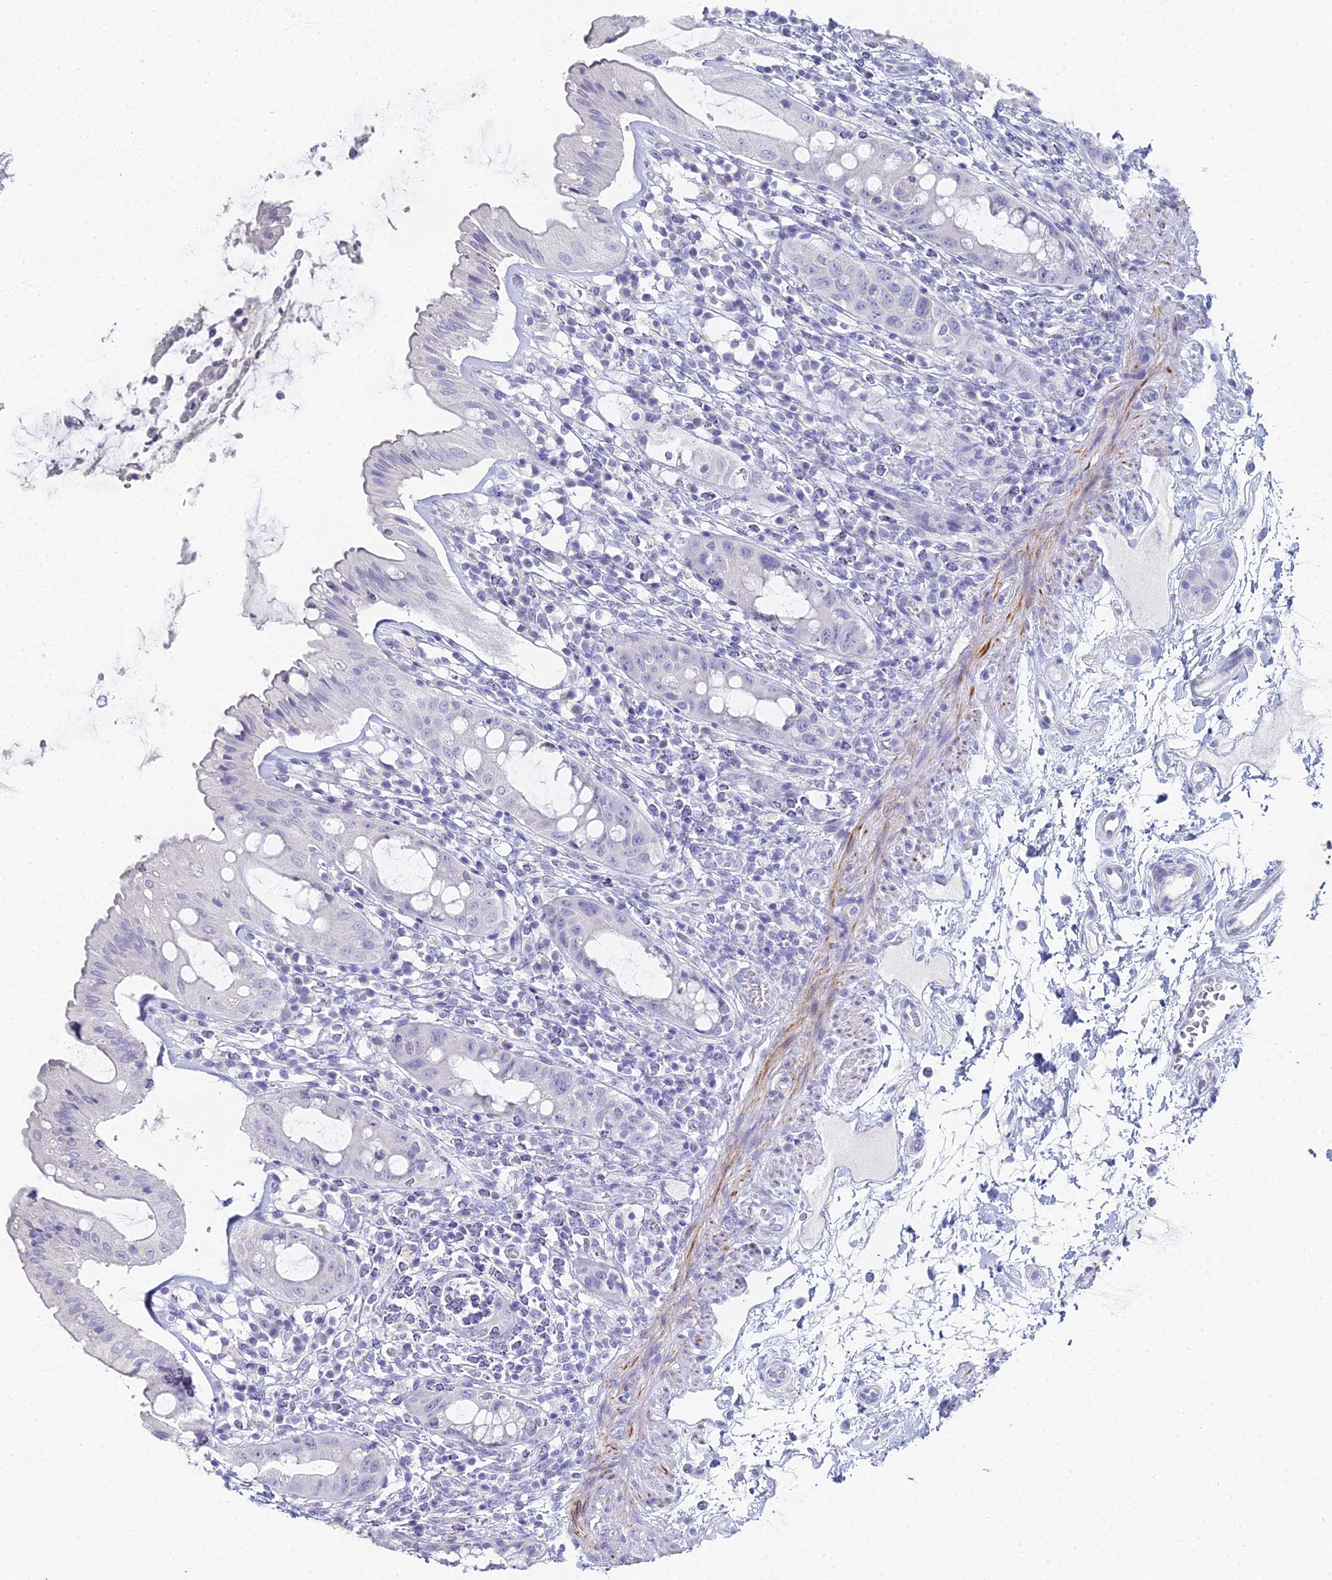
{"staining": {"intensity": "negative", "quantity": "none", "location": "none"}, "tissue": "rectum", "cell_type": "Glandular cells", "image_type": "normal", "snomed": [{"axis": "morphology", "description": "Normal tissue, NOS"}, {"axis": "topography", "description": "Rectum"}], "caption": "Immunohistochemical staining of benign rectum displays no significant staining in glandular cells.", "gene": "ALPP", "patient": {"sex": "female", "age": 57}}